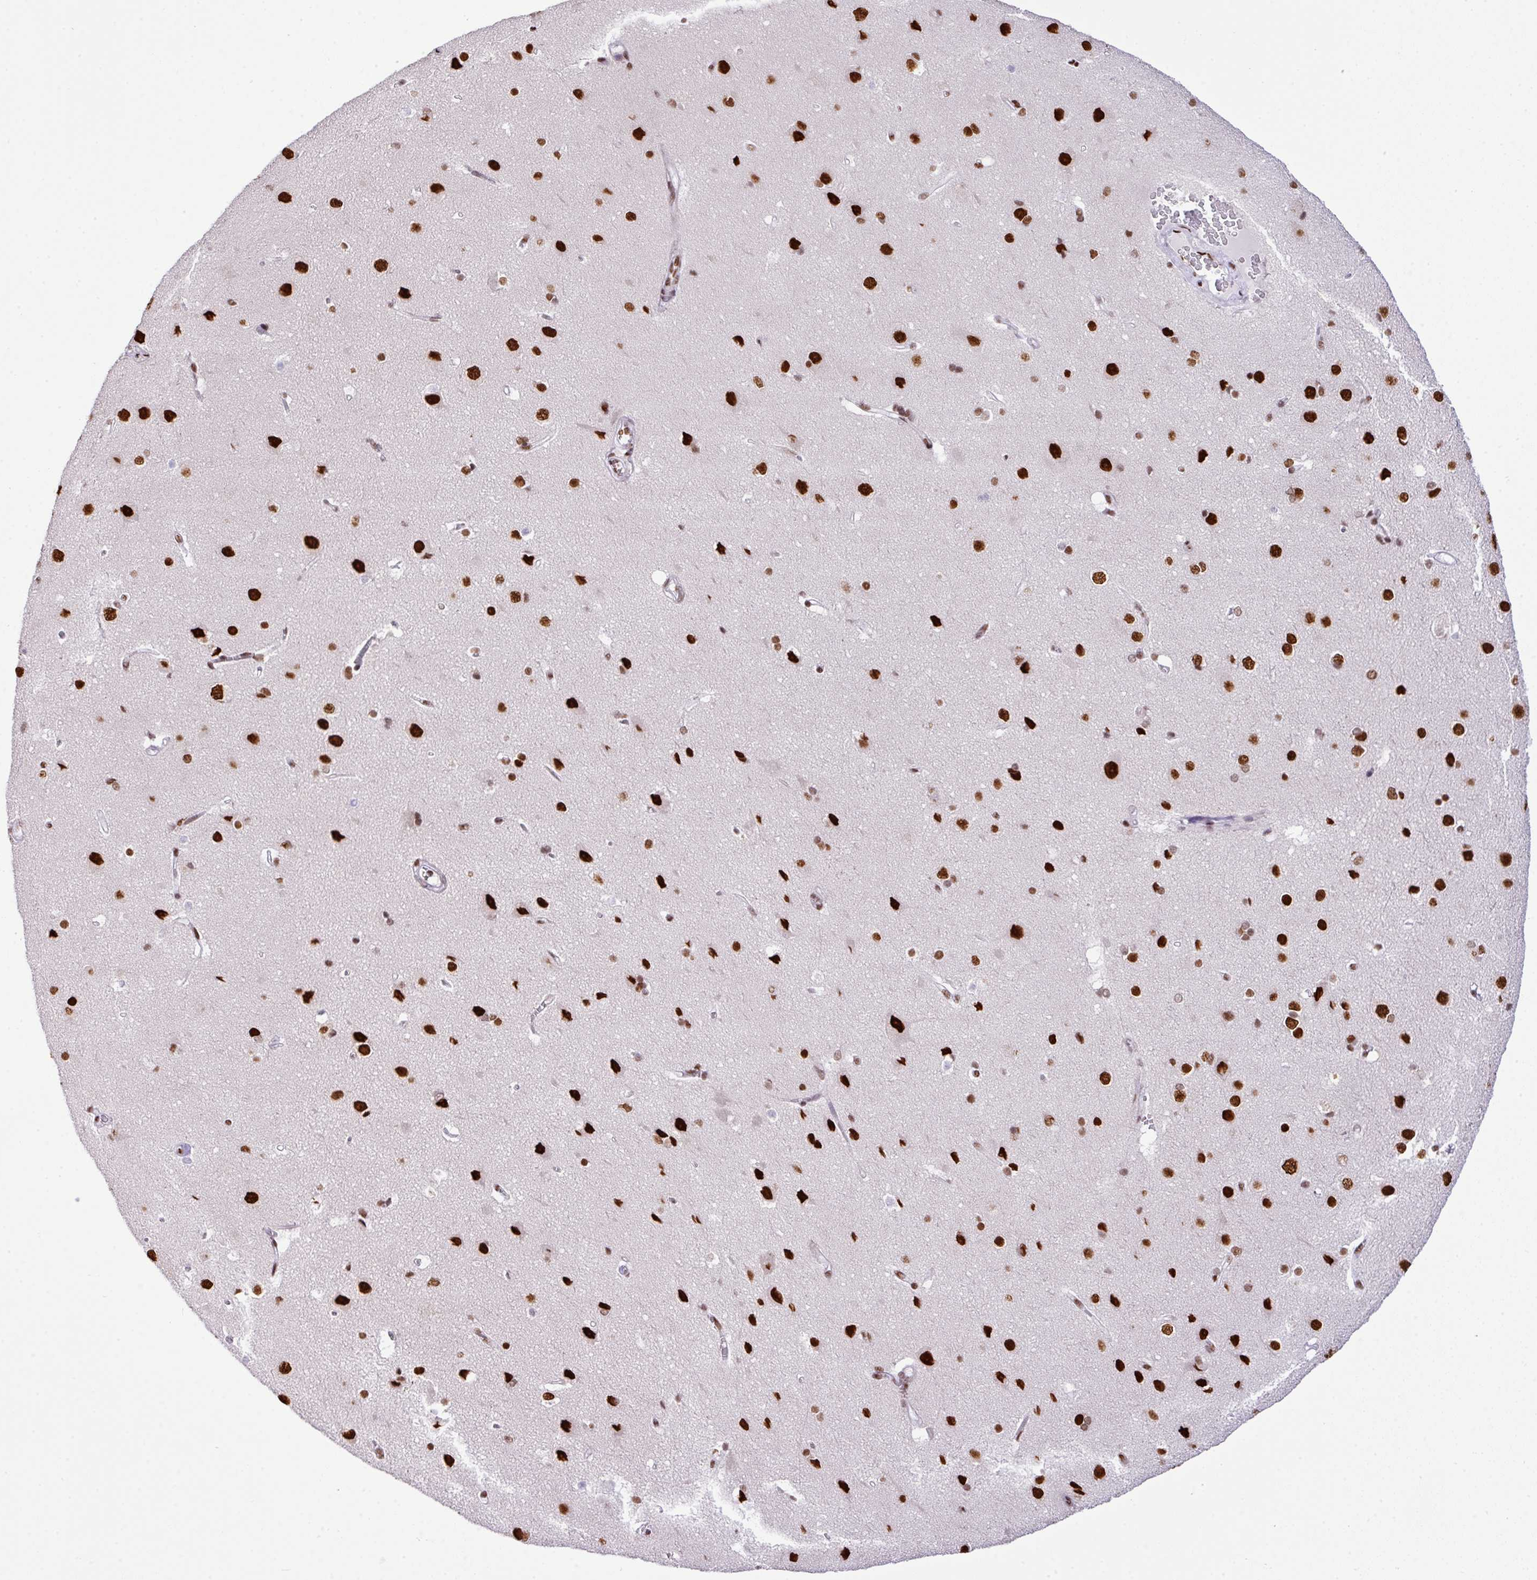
{"staining": {"intensity": "moderate", "quantity": "25%-75%", "location": "nuclear"}, "tissue": "cerebral cortex", "cell_type": "Endothelial cells", "image_type": "normal", "snomed": [{"axis": "morphology", "description": "Normal tissue, NOS"}, {"axis": "topography", "description": "Cerebral cortex"}], "caption": "The photomicrograph reveals a brown stain indicating the presence of a protein in the nuclear of endothelial cells in cerebral cortex. The staining was performed using DAB (3,3'-diaminobenzidine) to visualize the protein expression in brown, while the nuclei were stained in blue with hematoxylin (Magnification: 20x).", "gene": "RARG", "patient": {"sex": "male", "age": 37}}